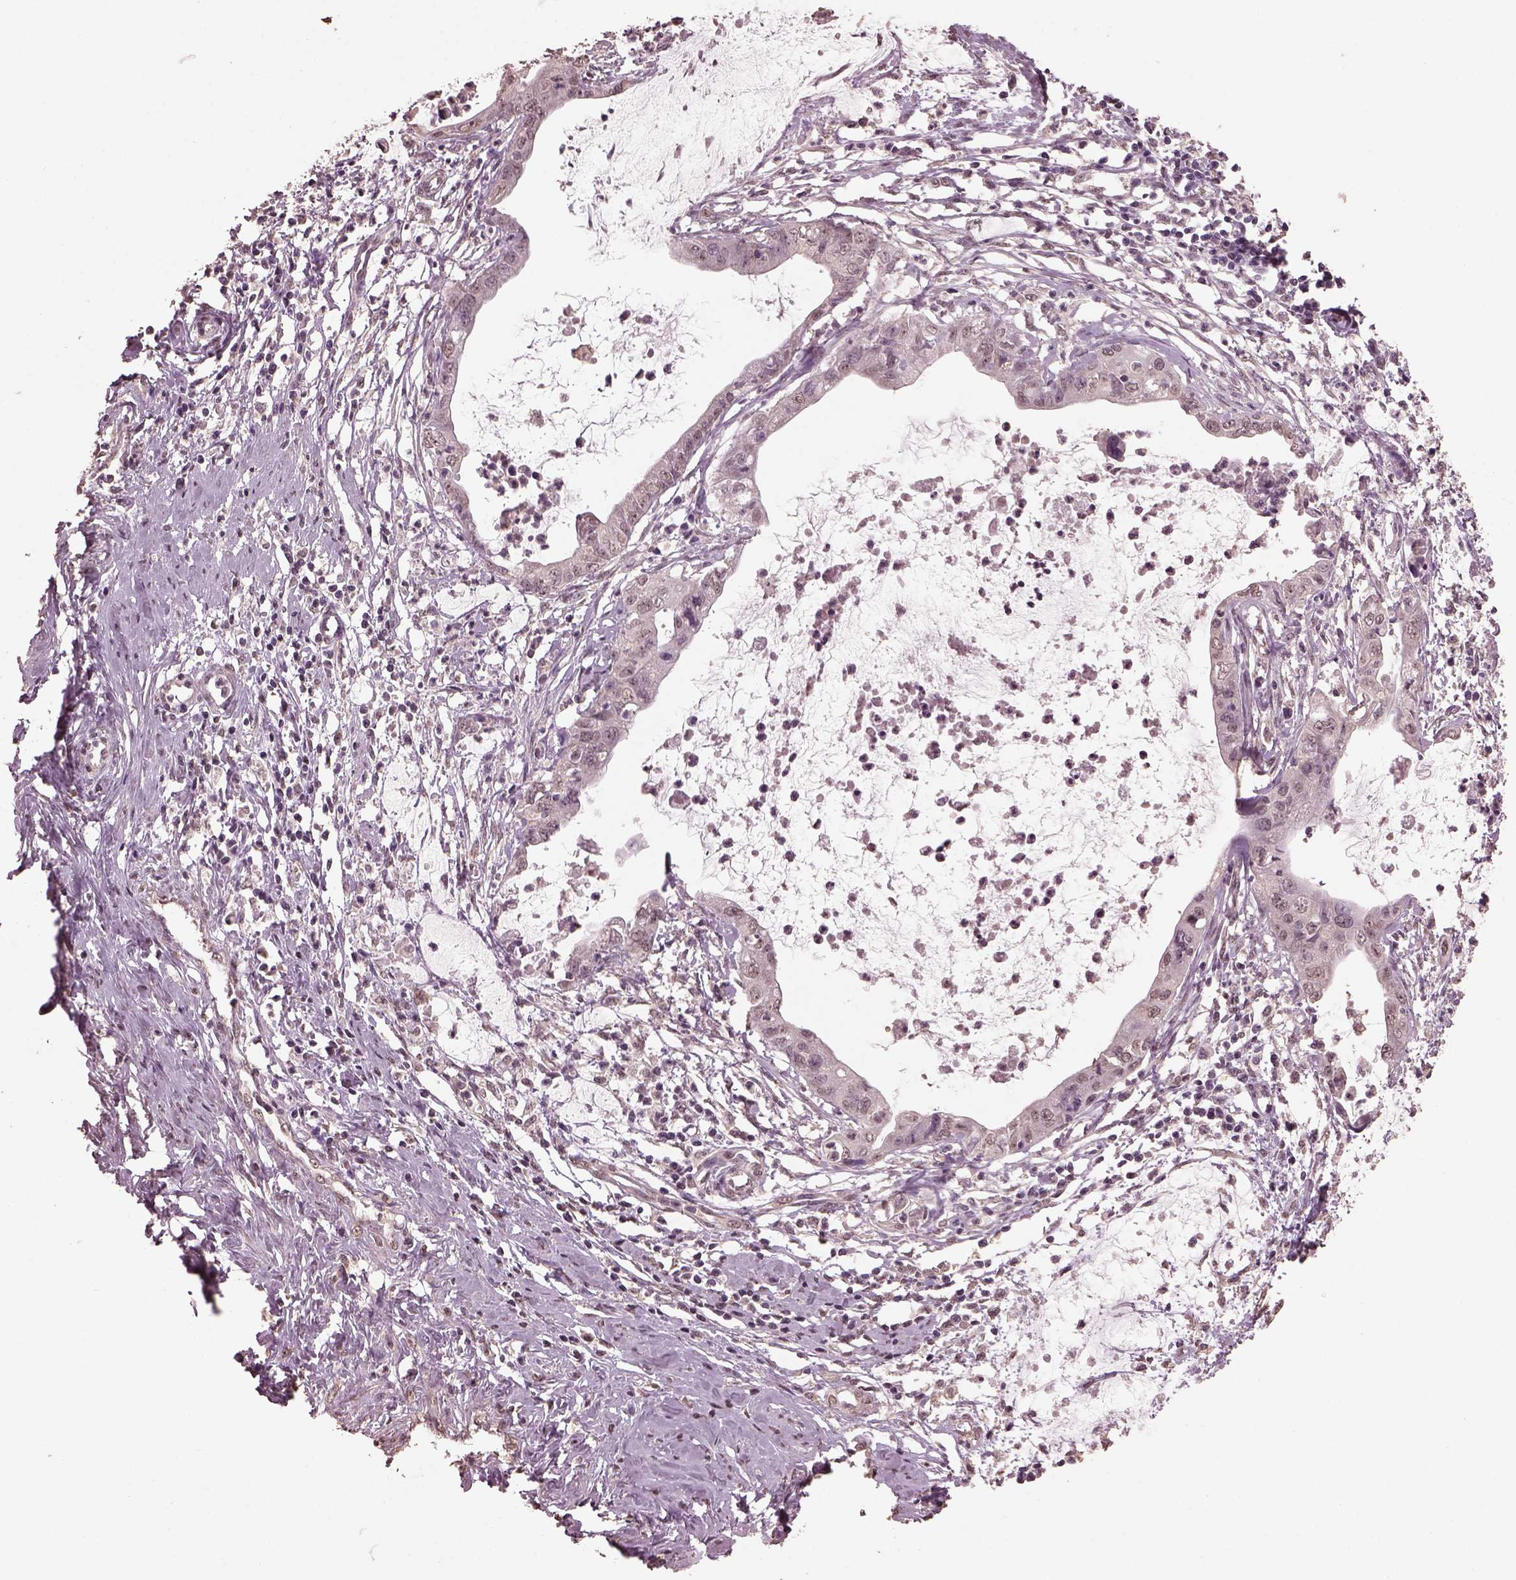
{"staining": {"intensity": "negative", "quantity": "none", "location": "none"}, "tissue": "cervical cancer", "cell_type": "Tumor cells", "image_type": "cancer", "snomed": [{"axis": "morphology", "description": "Normal tissue, NOS"}, {"axis": "morphology", "description": "Adenocarcinoma, NOS"}, {"axis": "topography", "description": "Cervix"}], "caption": "Tumor cells show no significant positivity in adenocarcinoma (cervical).", "gene": "CPT1C", "patient": {"sex": "female", "age": 38}}